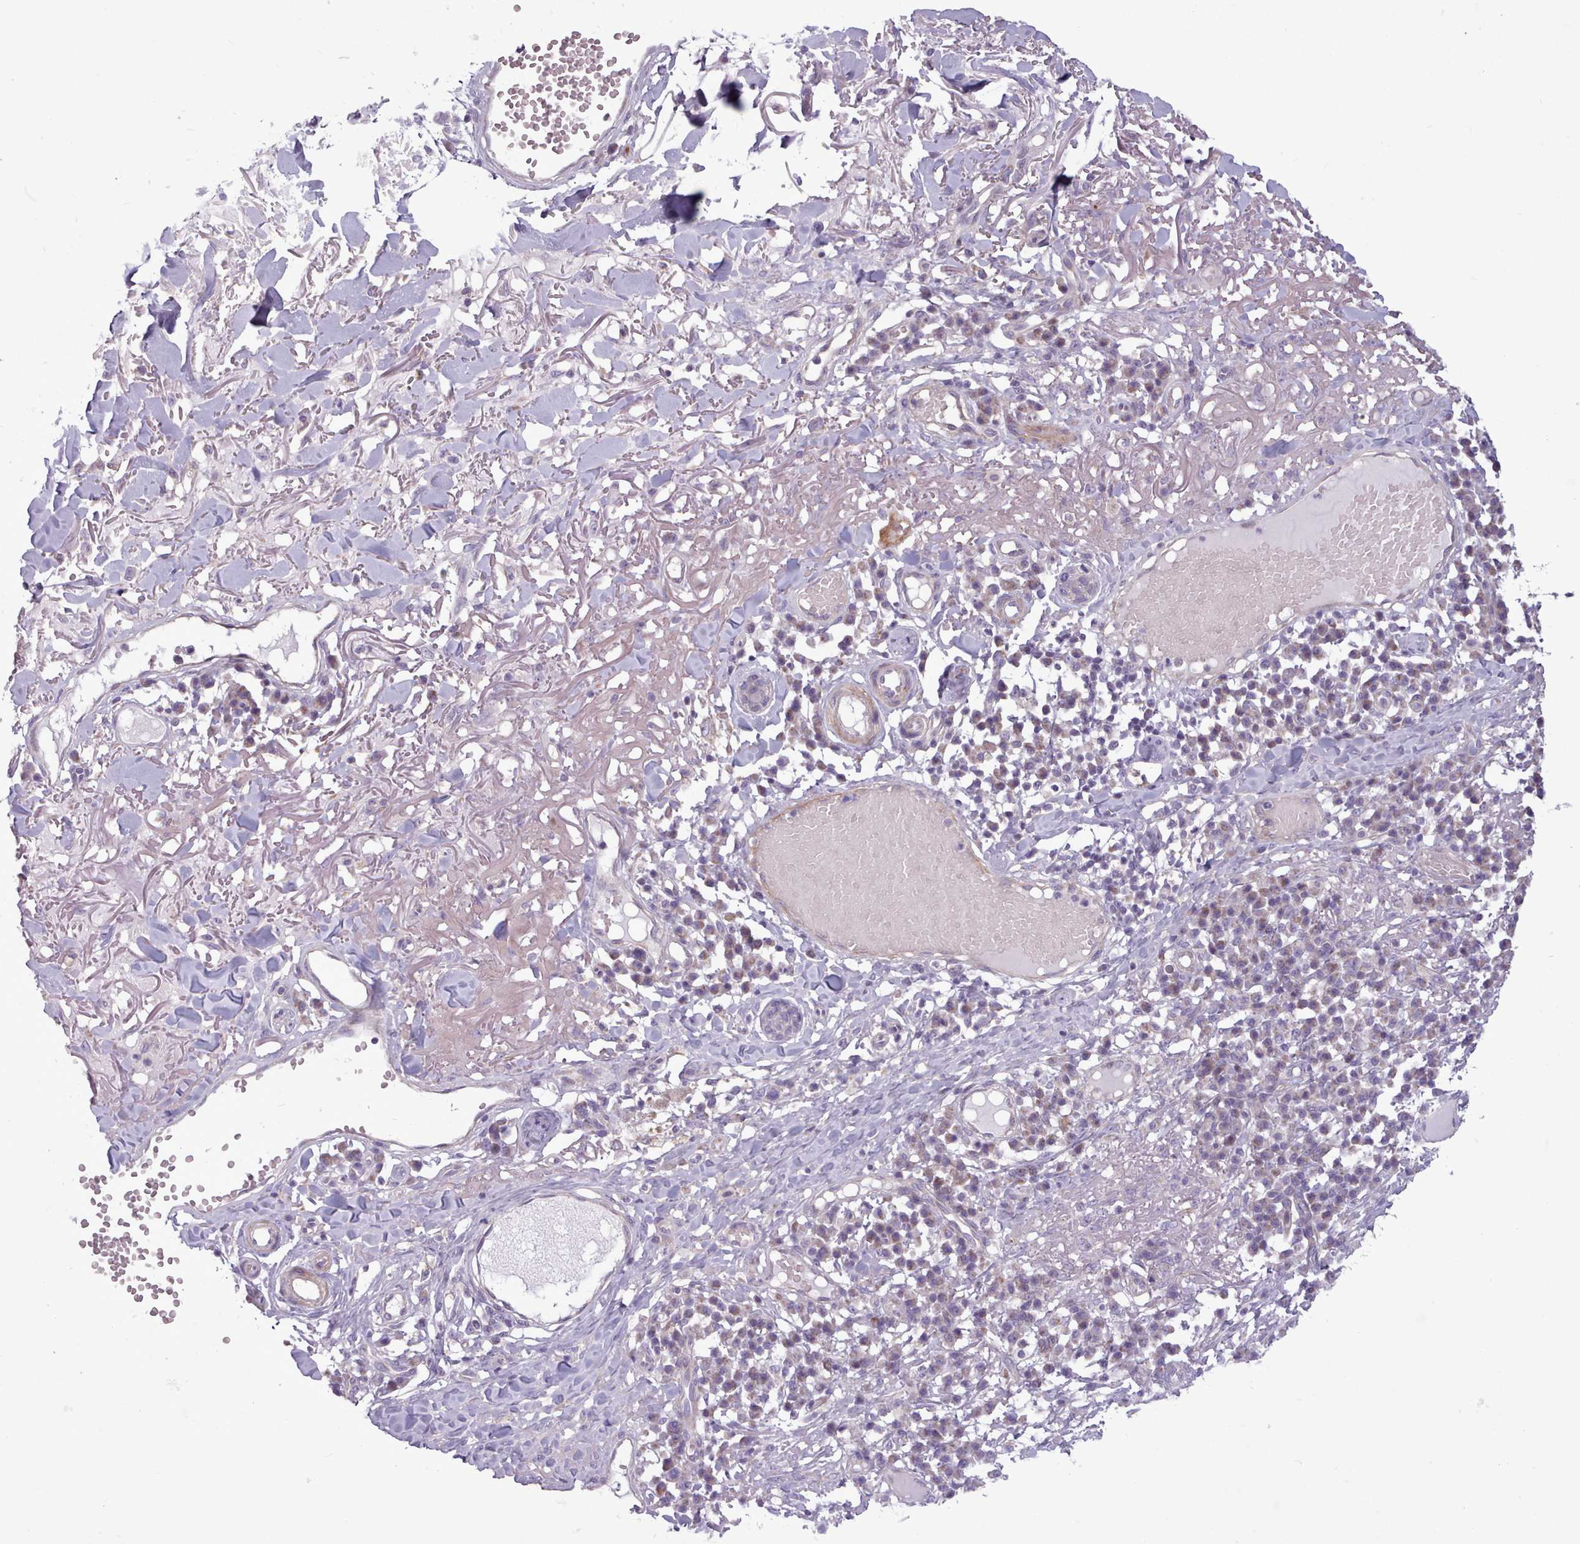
{"staining": {"intensity": "negative", "quantity": "none", "location": "none"}, "tissue": "skin cancer", "cell_type": "Tumor cells", "image_type": "cancer", "snomed": [{"axis": "morphology", "description": "Squamous cell carcinoma in situ, NOS"}, {"axis": "morphology", "description": "Squamous cell carcinoma, NOS"}, {"axis": "topography", "description": "Skin"}], "caption": "A histopathology image of skin squamous cell carcinoma in situ stained for a protein displays no brown staining in tumor cells. Nuclei are stained in blue.", "gene": "AVL9", "patient": {"sex": "male", "age": 93}}